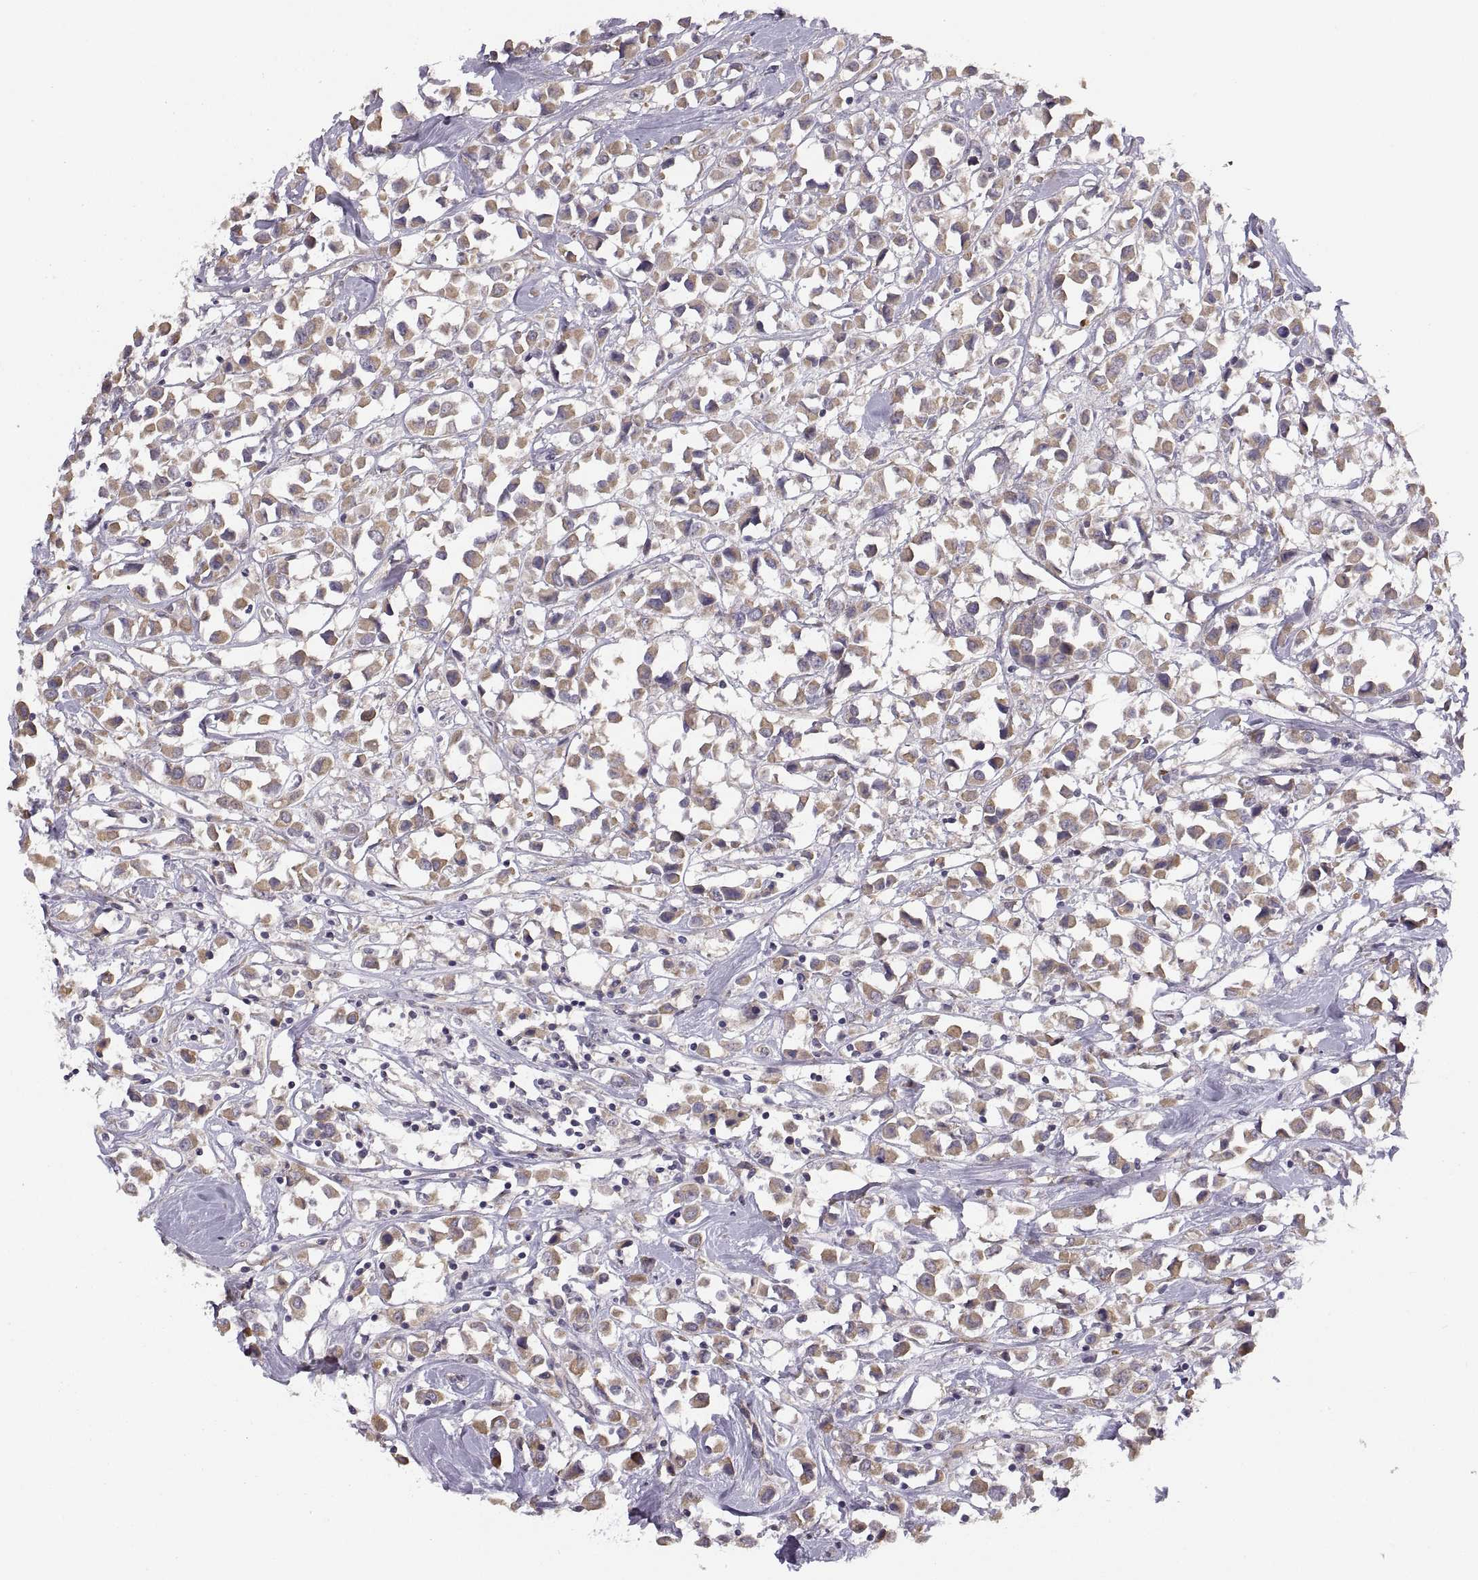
{"staining": {"intensity": "moderate", "quantity": ">75%", "location": "cytoplasmic/membranous"}, "tissue": "breast cancer", "cell_type": "Tumor cells", "image_type": "cancer", "snomed": [{"axis": "morphology", "description": "Duct carcinoma"}, {"axis": "topography", "description": "Breast"}], "caption": "Immunohistochemical staining of infiltrating ductal carcinoma (breast) demonstrates medium levels of moderate cytoplasmic/membranous positivity in about >75% of tumor cells. (Stains: DAB (3,3'-diaminobenzidine) in brown, nuclei in blue, Microscopy: brightfield microscopy at high magnification).", "gene": "ACSBG2", "patient": {"sex": "female", "age": 61}}